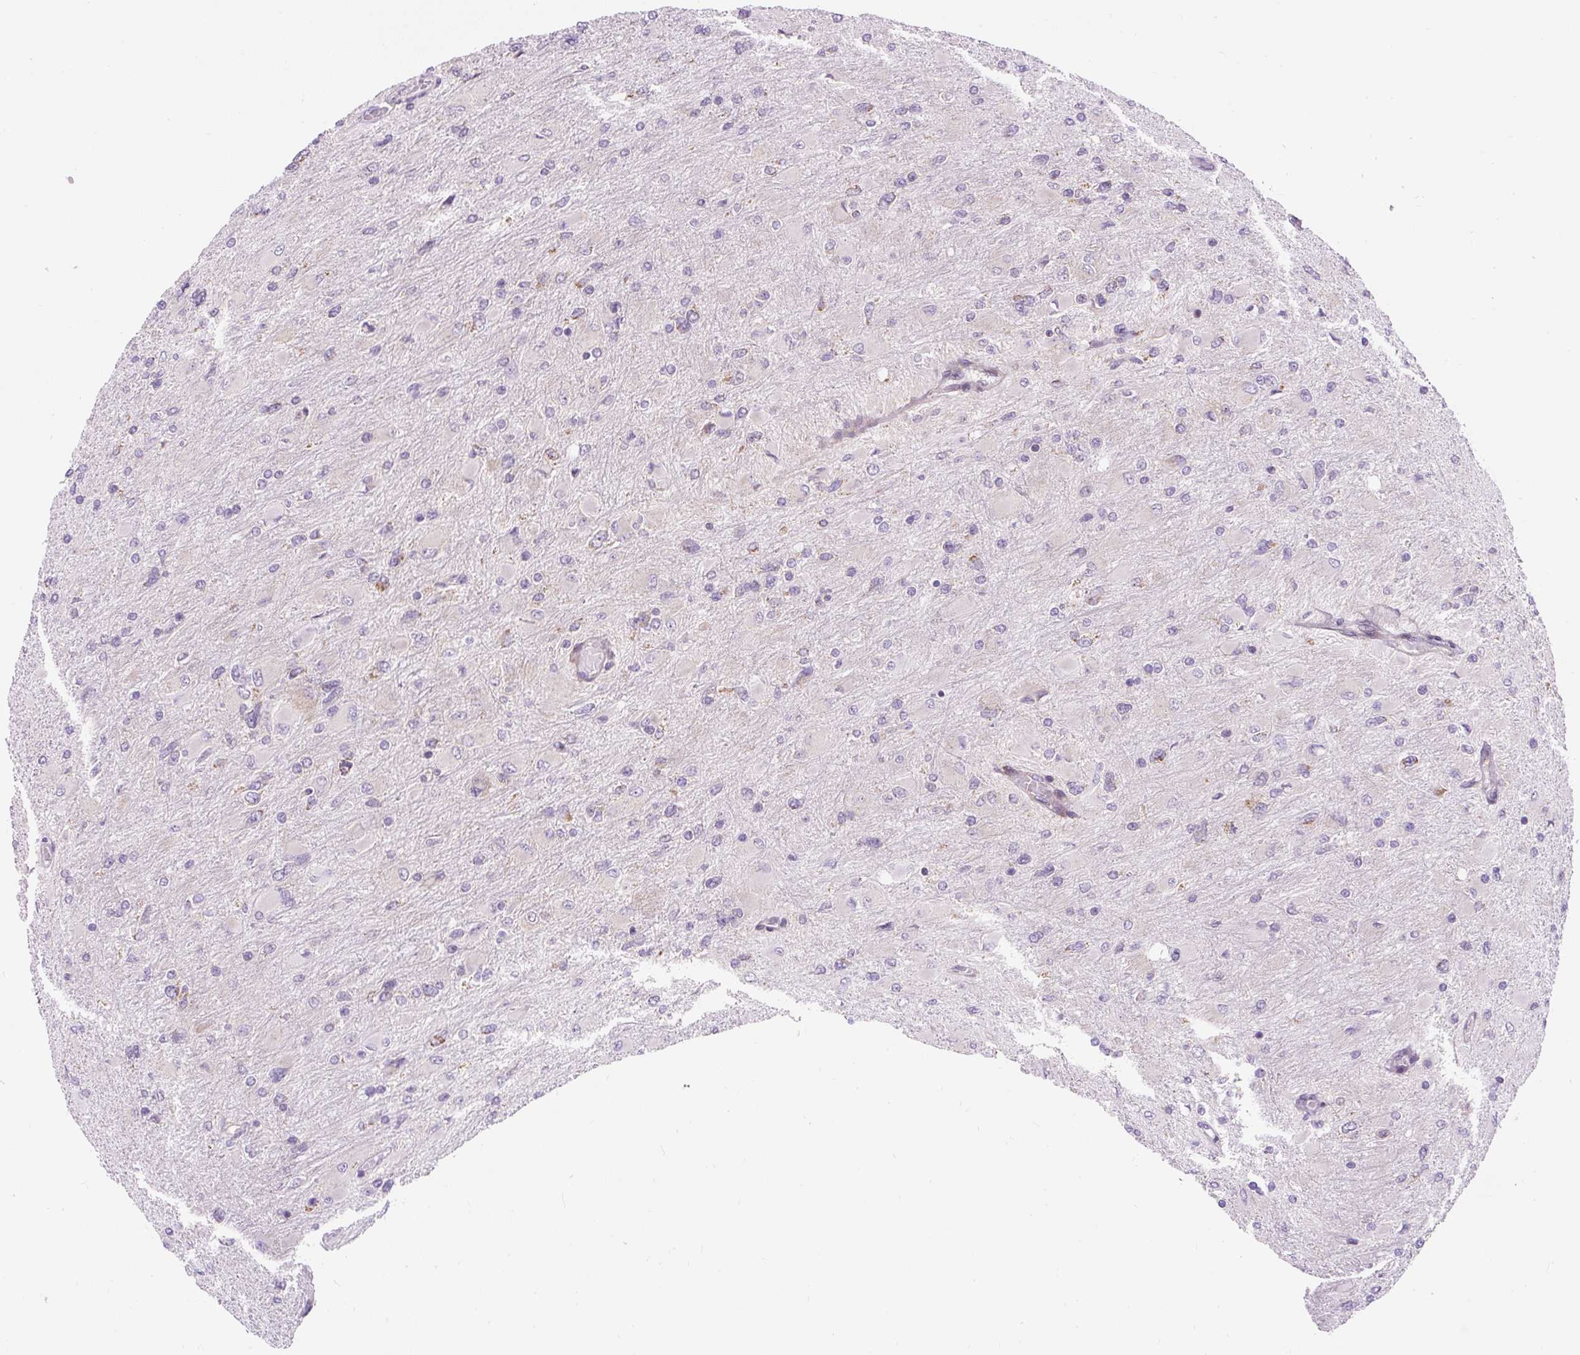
{"staining": {"intensity": "weak", "quantity": "25%-75%", "location": "cytoplasmic/membranous"}, "tissue": "glioma", "cell_type": "Tumor cells", "image_type": "cancer", "snomed": [{"axis": "morphology", "description": "Glioma, malignant, High grade"}, {"axis": "topography", "description": "Cerebral cortex"}], "caption": "Malignant glioma (high-grade) stained with a protein marker displays weak staining in tumor cells.", "gene": "CISD3", "patient": {"sex": "female", "age": 36}}